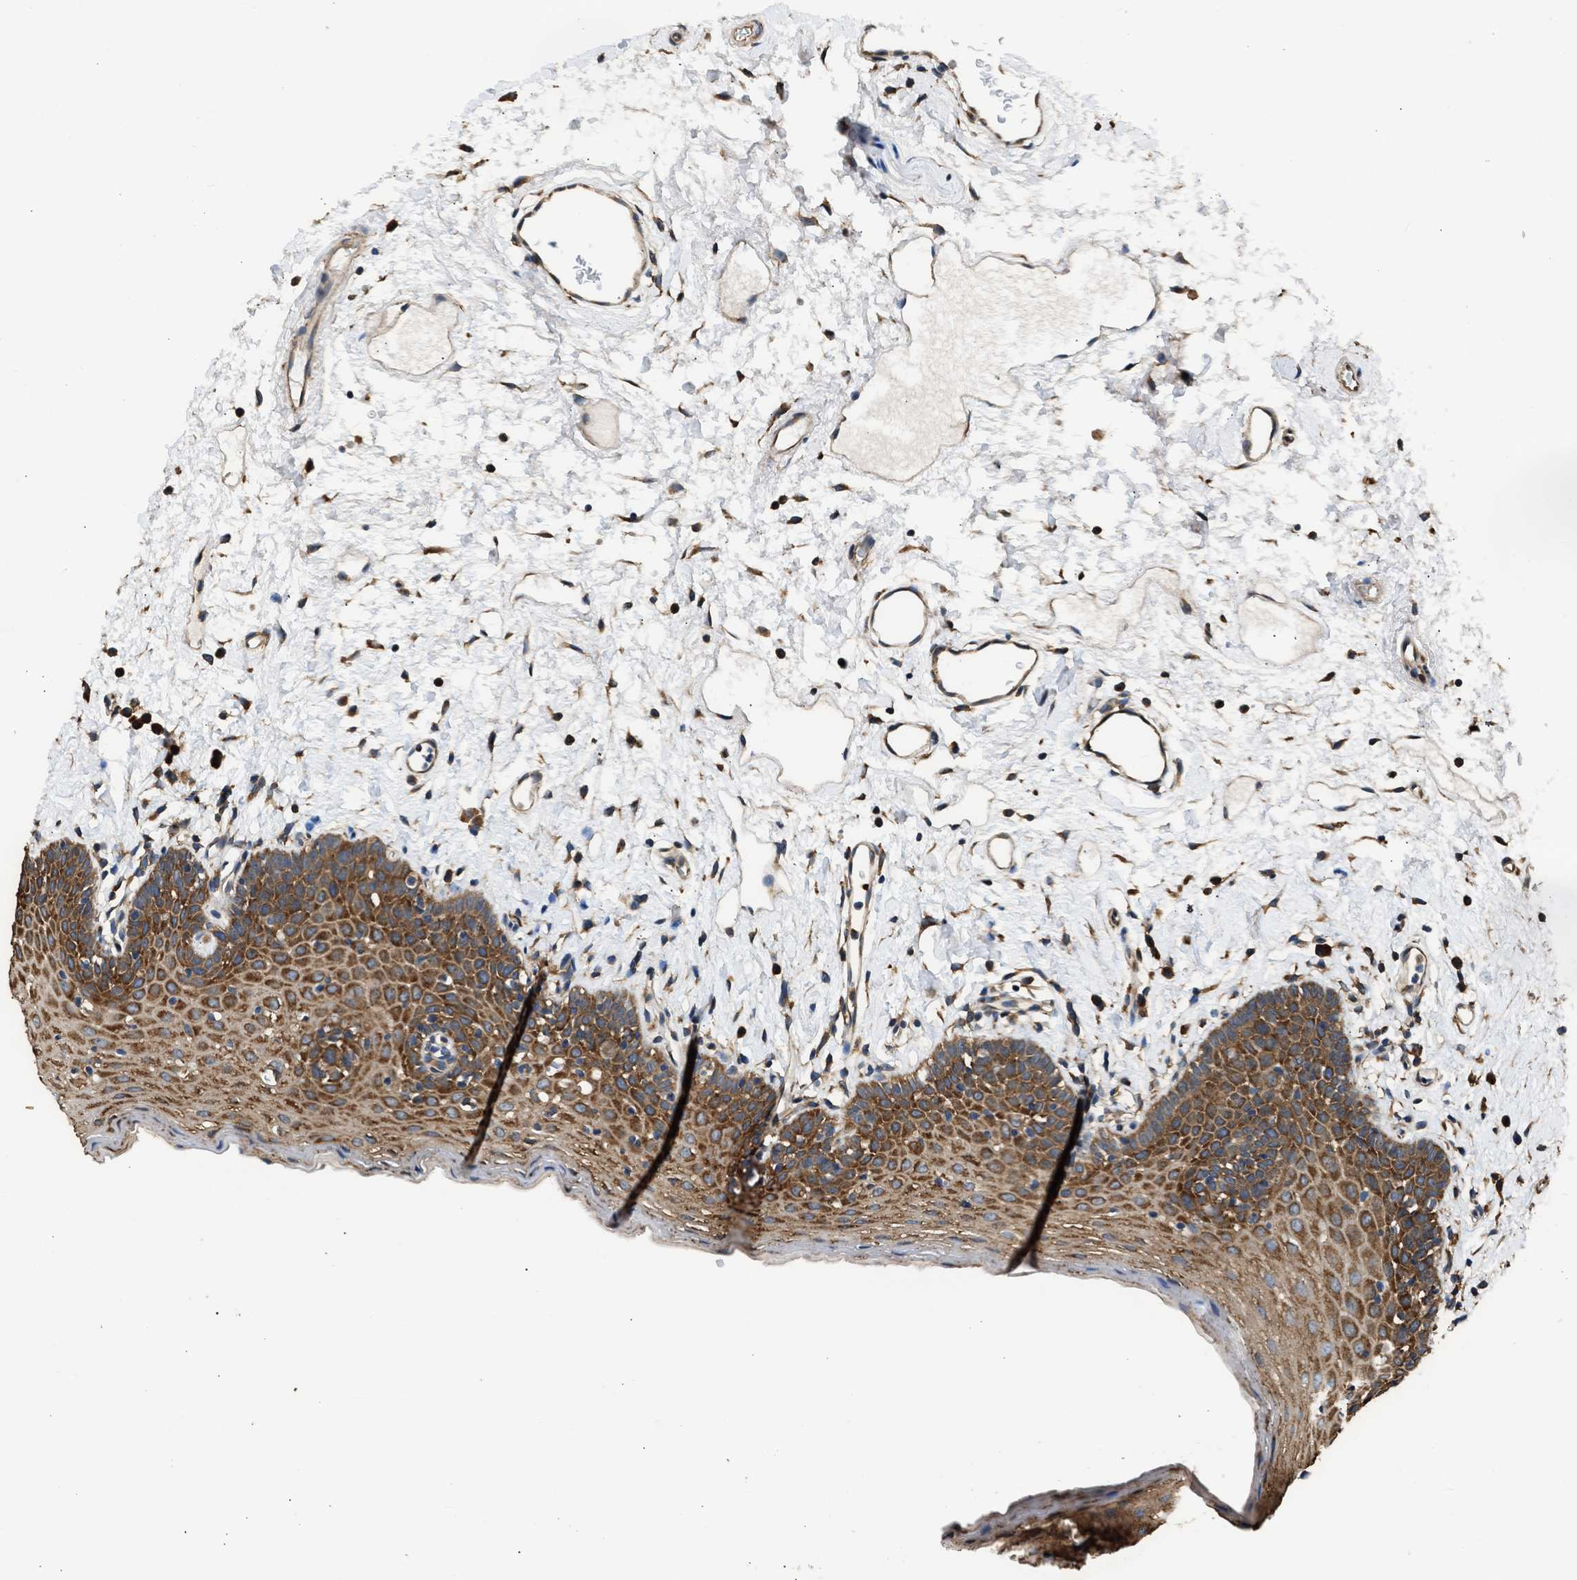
{"staining": {"intensity": "strong", "quantity": ">75%", "location": "cytoplasmic/membranous"}, "tissue": "oral mucosa", "cell_type": "Squamous epithelial cells", "image_type": "normal", "snomed": [{"axis": "morphology", "description": "Normal tissue, NOS"}, {"axis": "topography", "description": "Oral tissue"}], "caption": "Strong cytoplasmic/membranous staining is appreciated in about >75% of squamous epithelial cells in unremarkable oral mucosa. (DAB IHC with brightfield microscopy, high magnification).", "gene": "SLC36A4", "patient": {"sex": "male", "age": 66}}